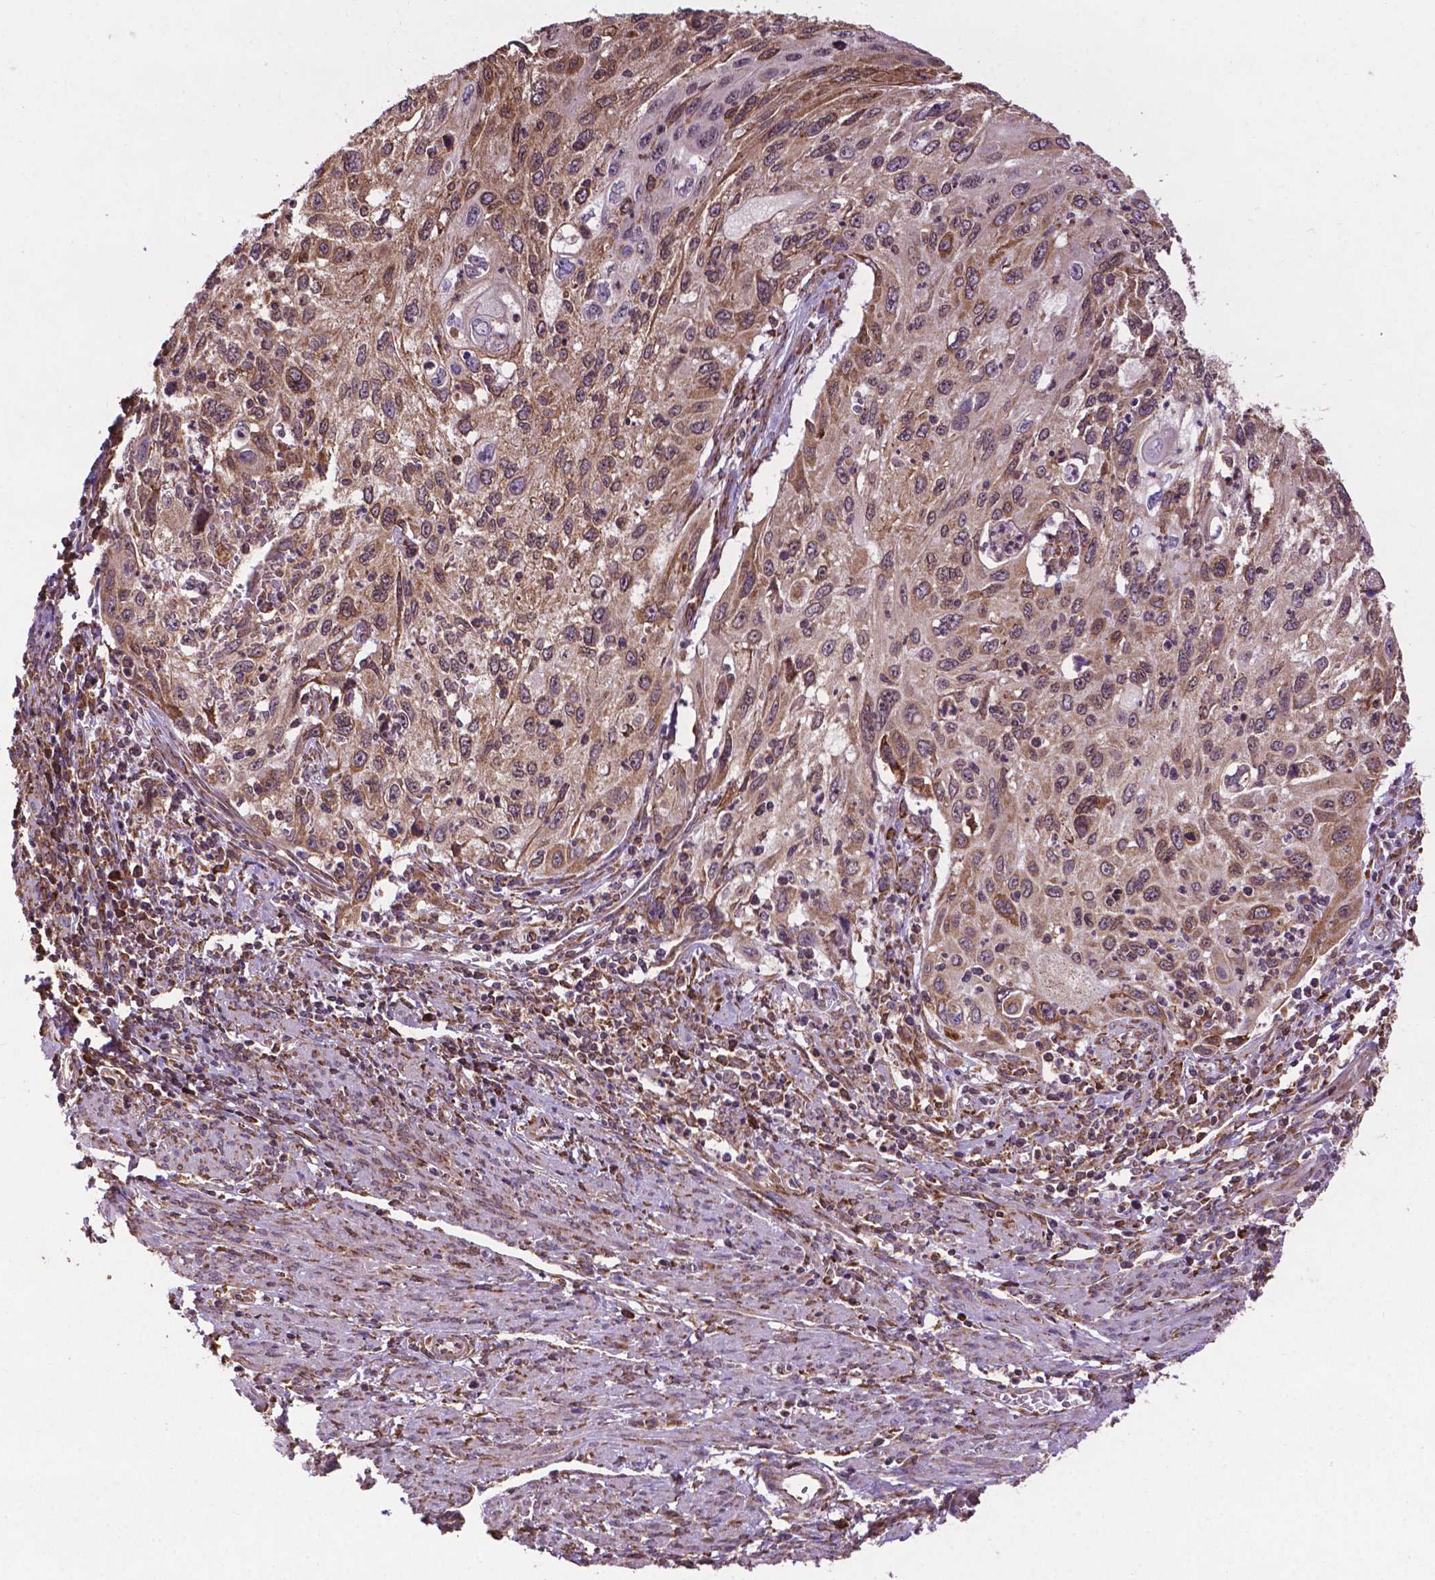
{"staining": {"intensity": "moderate", "quantity": "25%-75%", "location": "cytoplasmic/membranous"}, "tissue": "cervical cancer", "cell_type": "Tumor cells", "image_type": "cancer", "snomed": [{"axis": "morphology", "description": "Squamous cell carcinoma, NOS"}, {"axis": "topography", "description": "Cervix"}], "caption": "Immunohistochemical staining of human squamous cell carcinoma (cervical) reveals moderate cytoplasmic/membranous protein positivity in about 25%-75% of tumor cells.", "gene": "GANAB", "patient": {"sex": "female", "age": 70}}